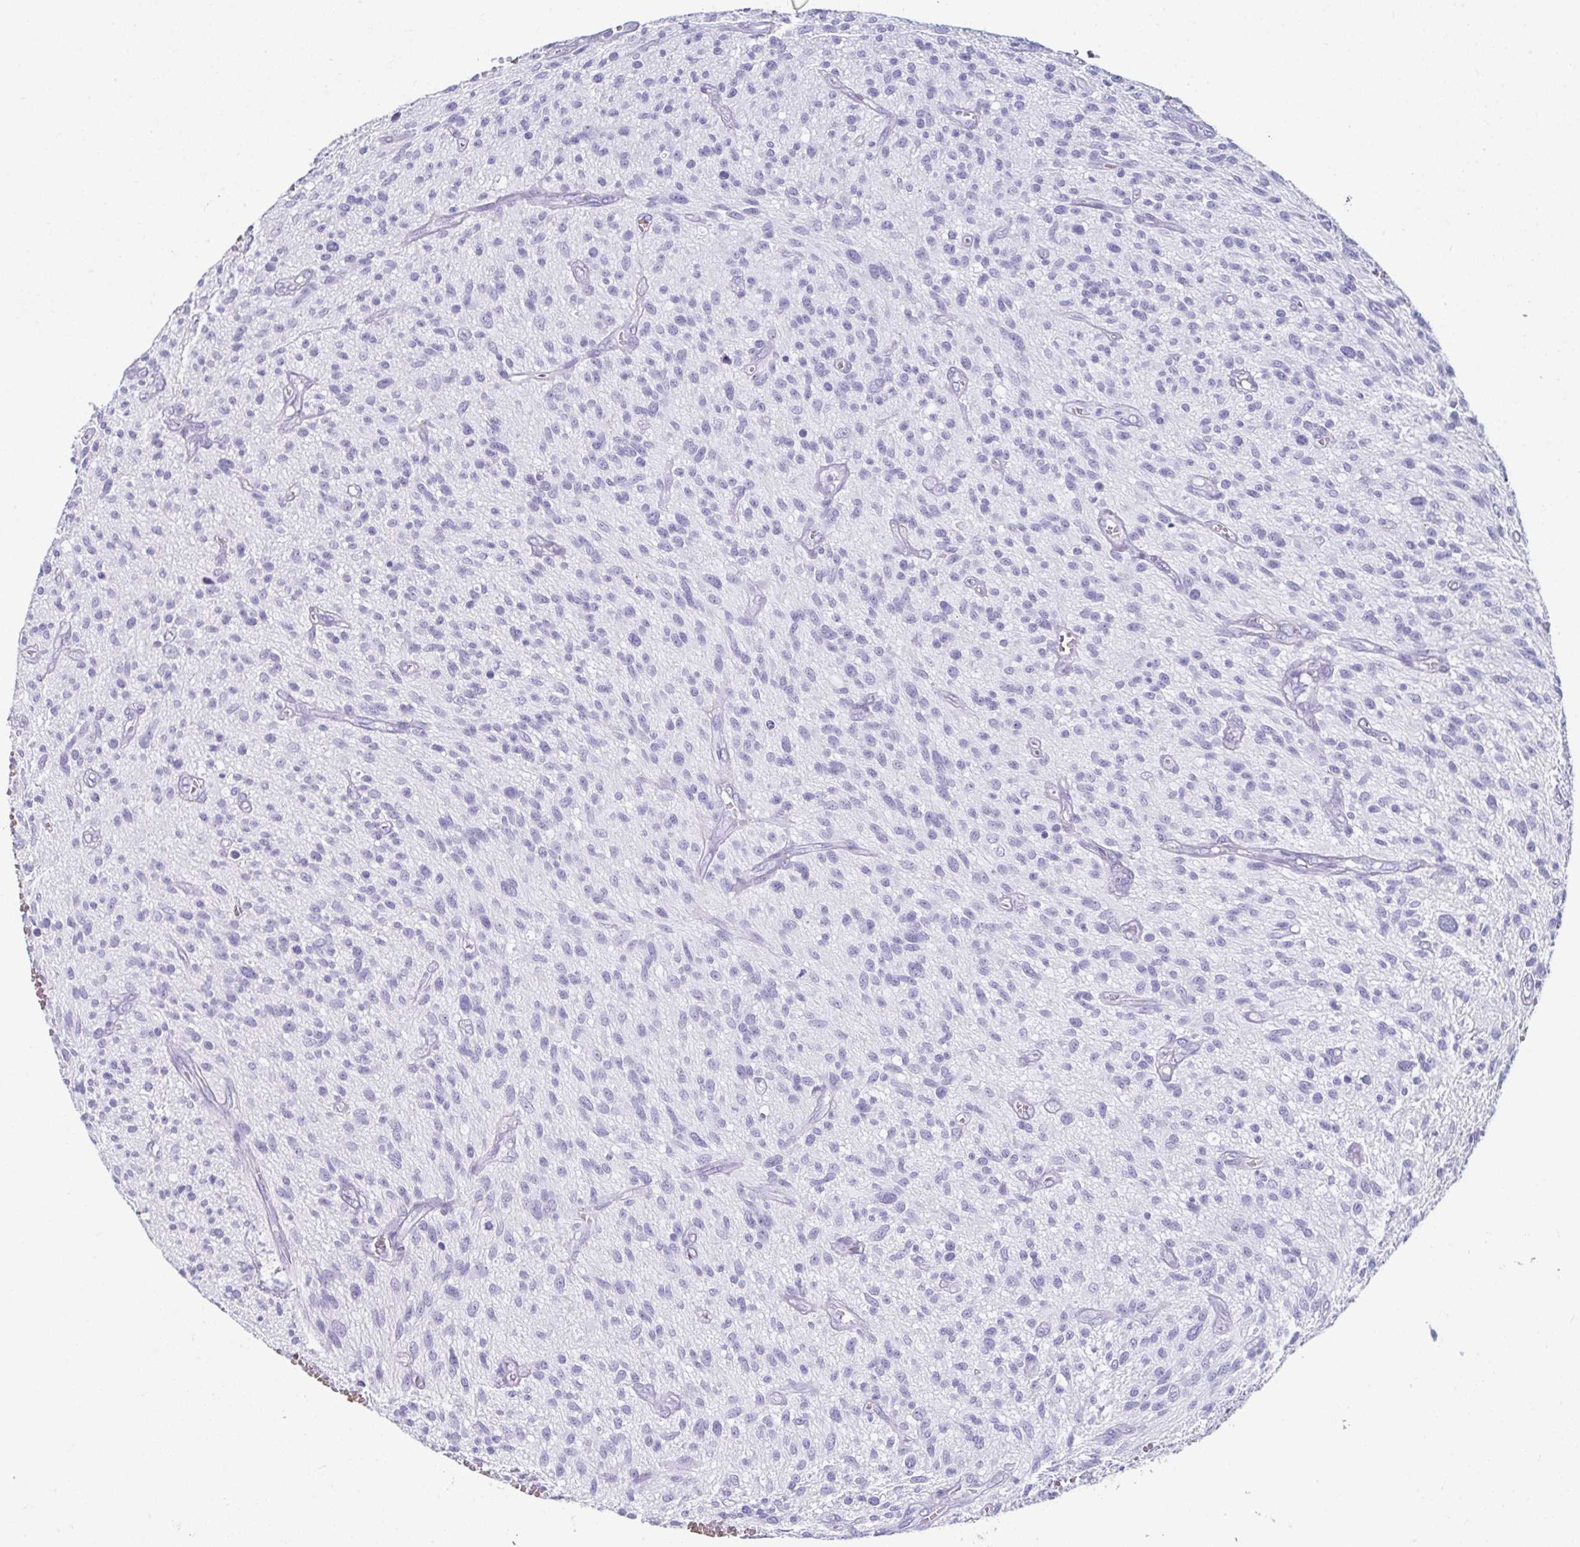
{"staining": {"intensity": "negative", "quantity": "none", "location": "none"}, "tissue": "glioma", "cell_type": "Tumor cells", "image_type": "cancer", "snomed": [{"axis": "morphology", "description": "Glioma, malignant, High grade"}, {"axis": "topography", "description": "Brain"}], "caption": "DAB (3,3'-diaminobenzidine) immunohistochemical staining of human malignant glioma (high-grade) displays no significant expression in tumor cells.", "gene": "GHRL", "patient": {"sex": "male", "age": 75}}